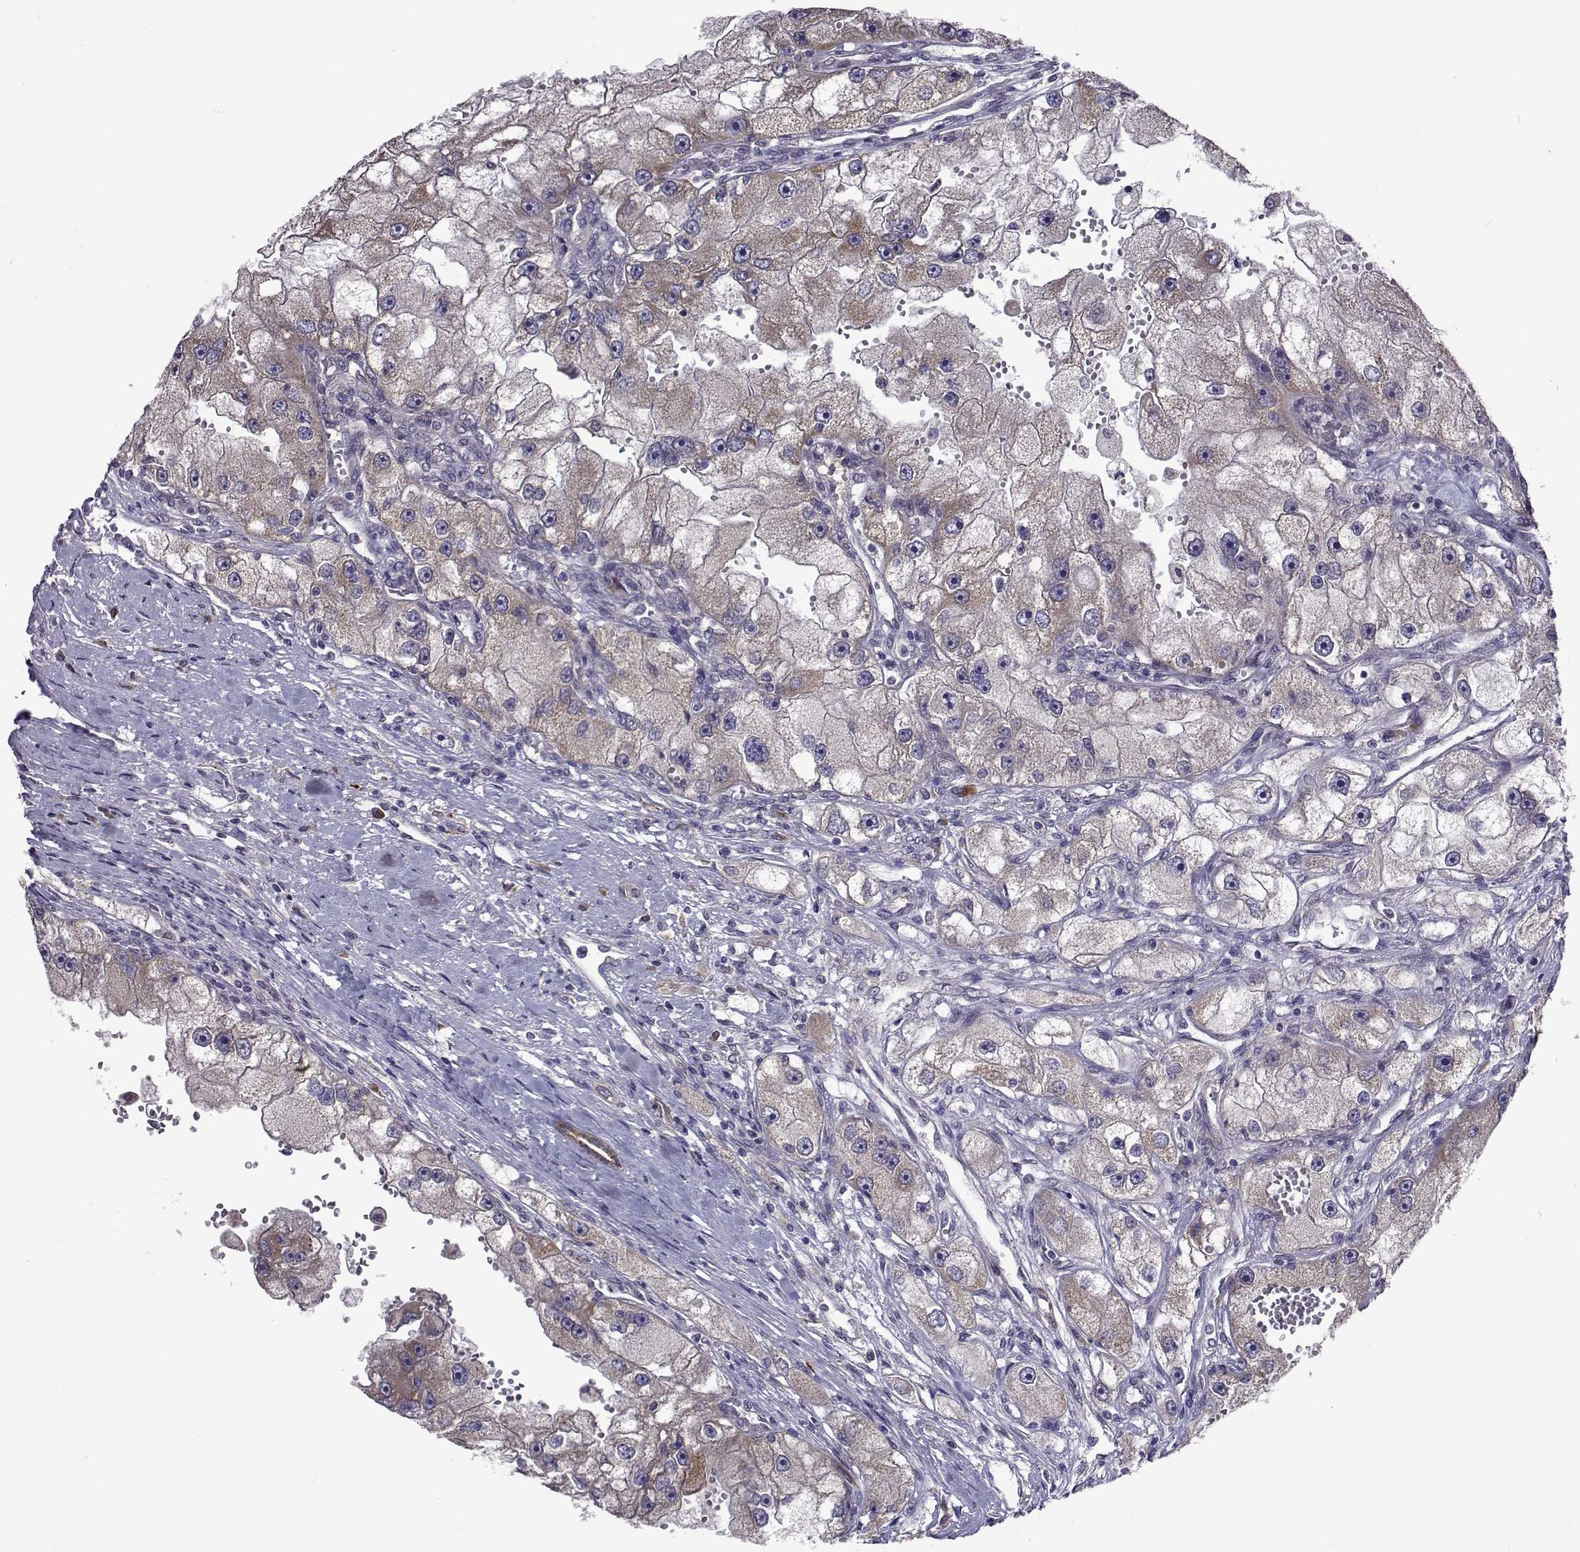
{"staining": {"intensity": "weak", "quantity": "25%-75%", "location": "cytoplasmic/membranous"}, "tissue": "renal cancer", "cell_type": "Tumor cells", "image_type": "cancer", "snomed": [{"axis": "morphology", "description": "Adenocarcinoma, NOS"}, {"axis": "topography", "description": "Kidney"}], "caption": "Immunohistochemistry (IHC) of human adenocarcinoma (renal) demonstrates low levels of weak cytoplasmic/membranous expression in about 25%-75% of tumor cells. The staining was performed using DAB to visualize the protein expression in brown, while the nuclei were stained in blue with hematoxylin (Magnification: 20x).", "gene": "TARBP2", "patient": {"sex": "male", "age": 63}}